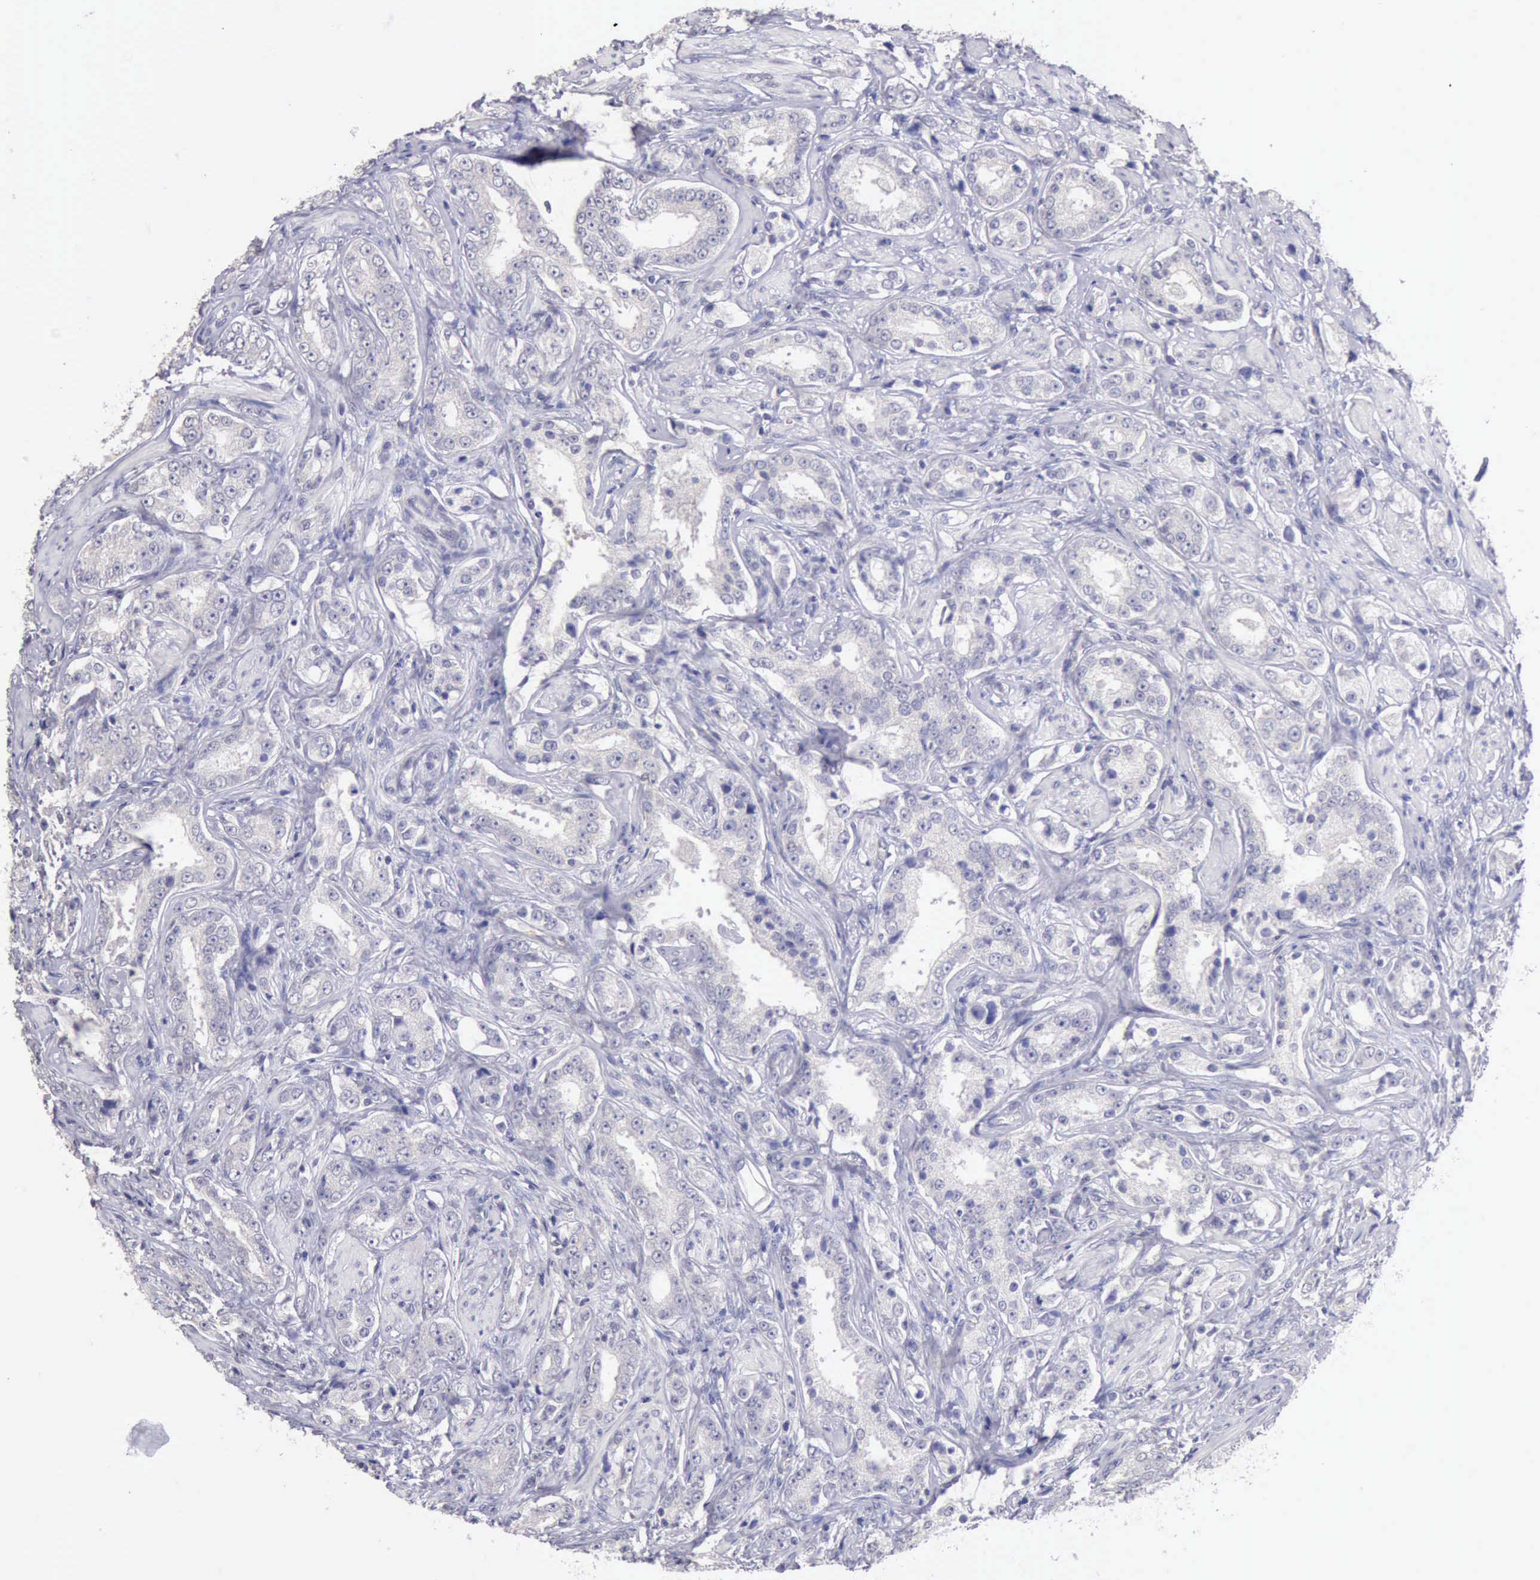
{"staining": {"intensity": "negative", "quantity": "none", "location": "none"}, "tissue": "prostate cancer", "cell_type": "Tumor cells", "image_type": "cancer", "snomed": [{"axis": "morphology", "description": "Adenocarcinoma, Medium grade"}, {"axis": "topography", "description": "Prostate"}], "caption": "A histopathology image of prostate cancer stained for a protein reveals no brown staining in tumor cells.", "gene": "KCND1", "patient": {"sex": "male", "age": 53}}